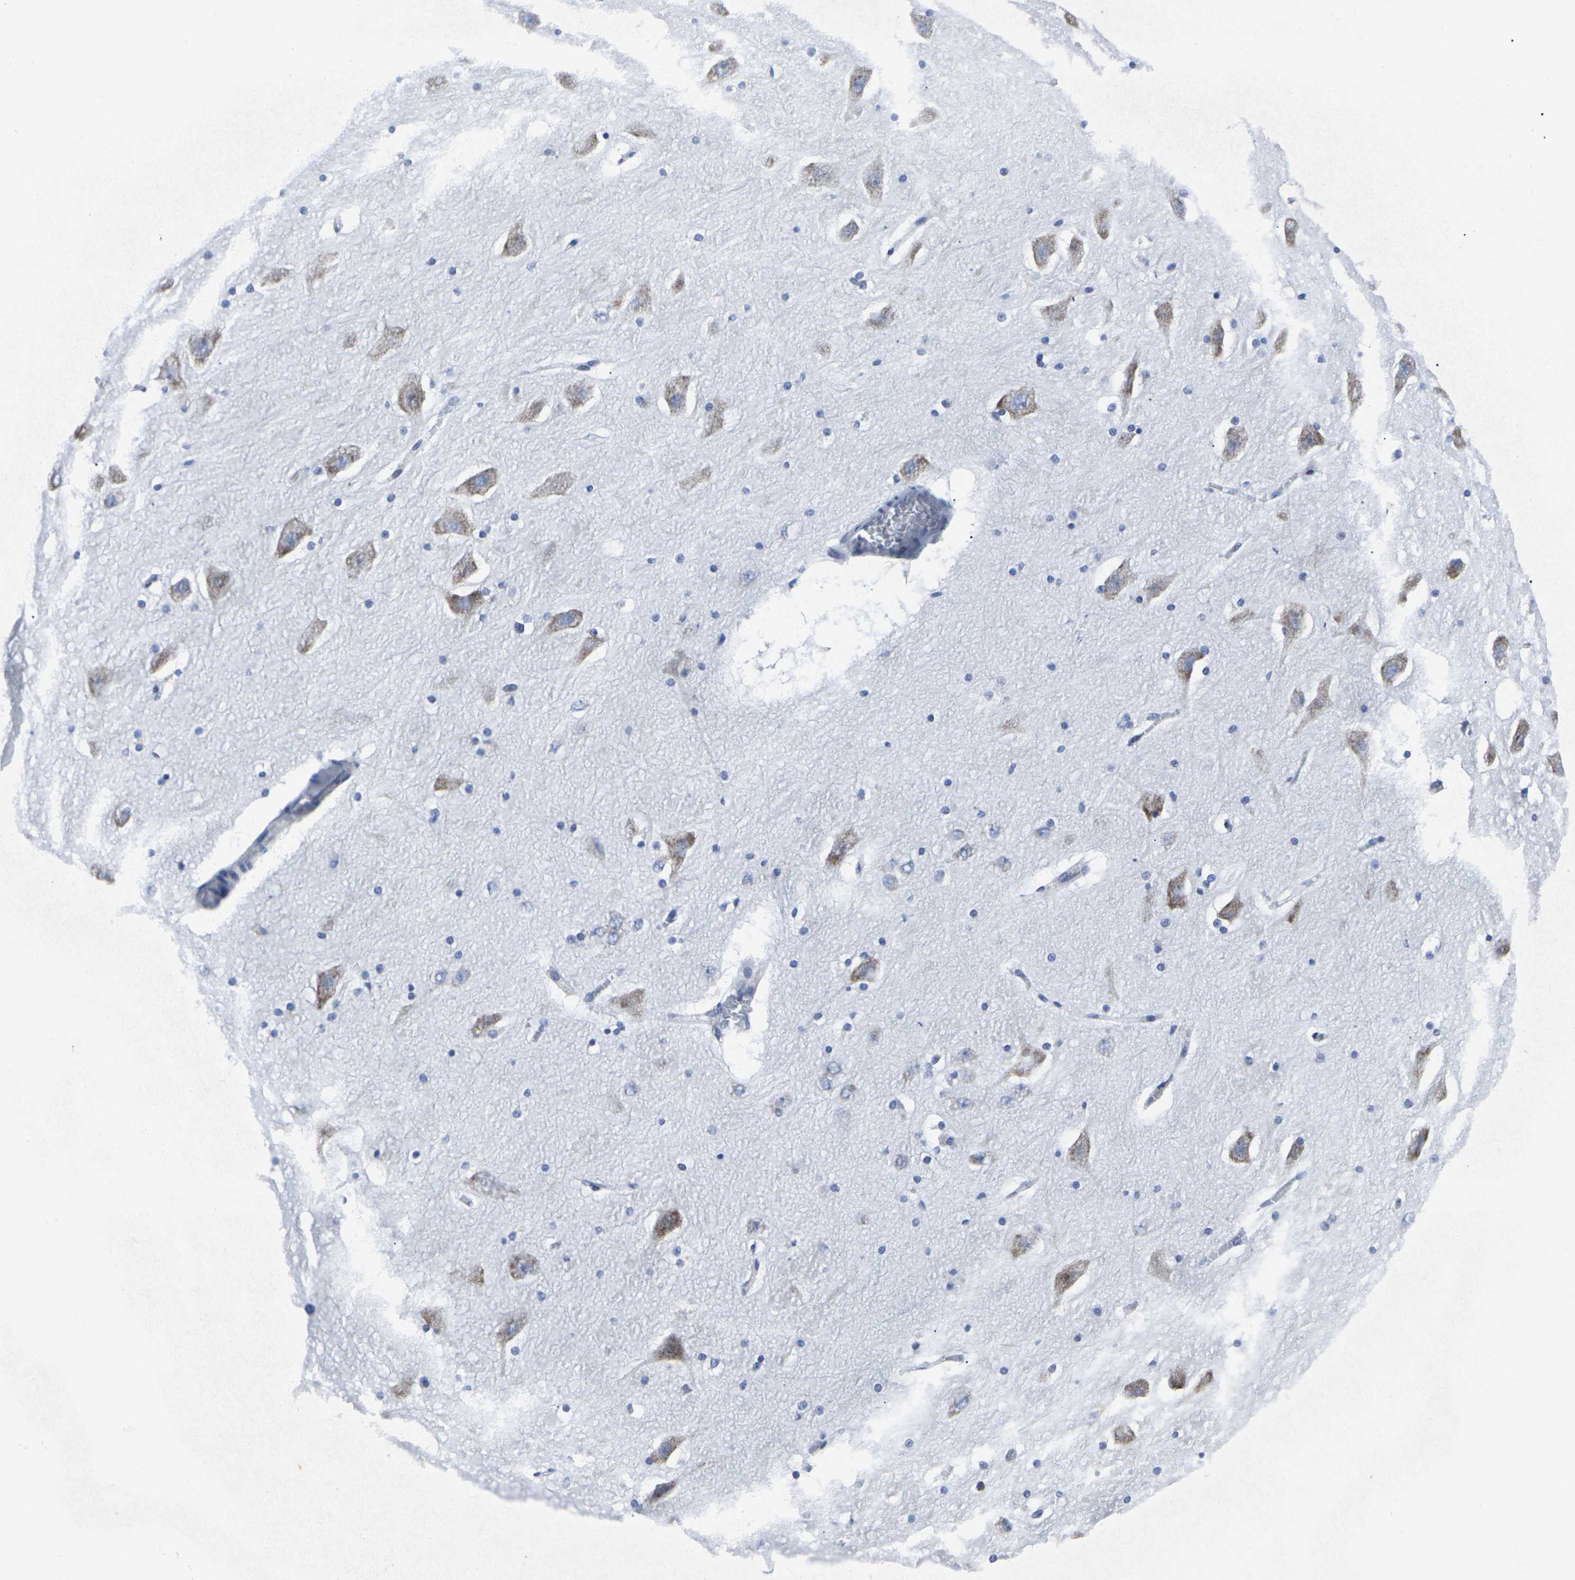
{"staining": {"intensity": "negative", "quantity": "none", "location": "none"}, "tissue": "hippocampus", "cell_type": "Glial cells", "image_type": "normal", "snomed": [{"axis": "morphology", "description": "Normal tissue, NOS"}, {"axis": "topography", "description": "Hippocampus"}], "caption": "Glial cells are negative for protein expression in unremarkable human hippocampus. Nuclei are stained in blue.", "gene": "RPN1", "patient": {"sex": "male", "age": 45}}